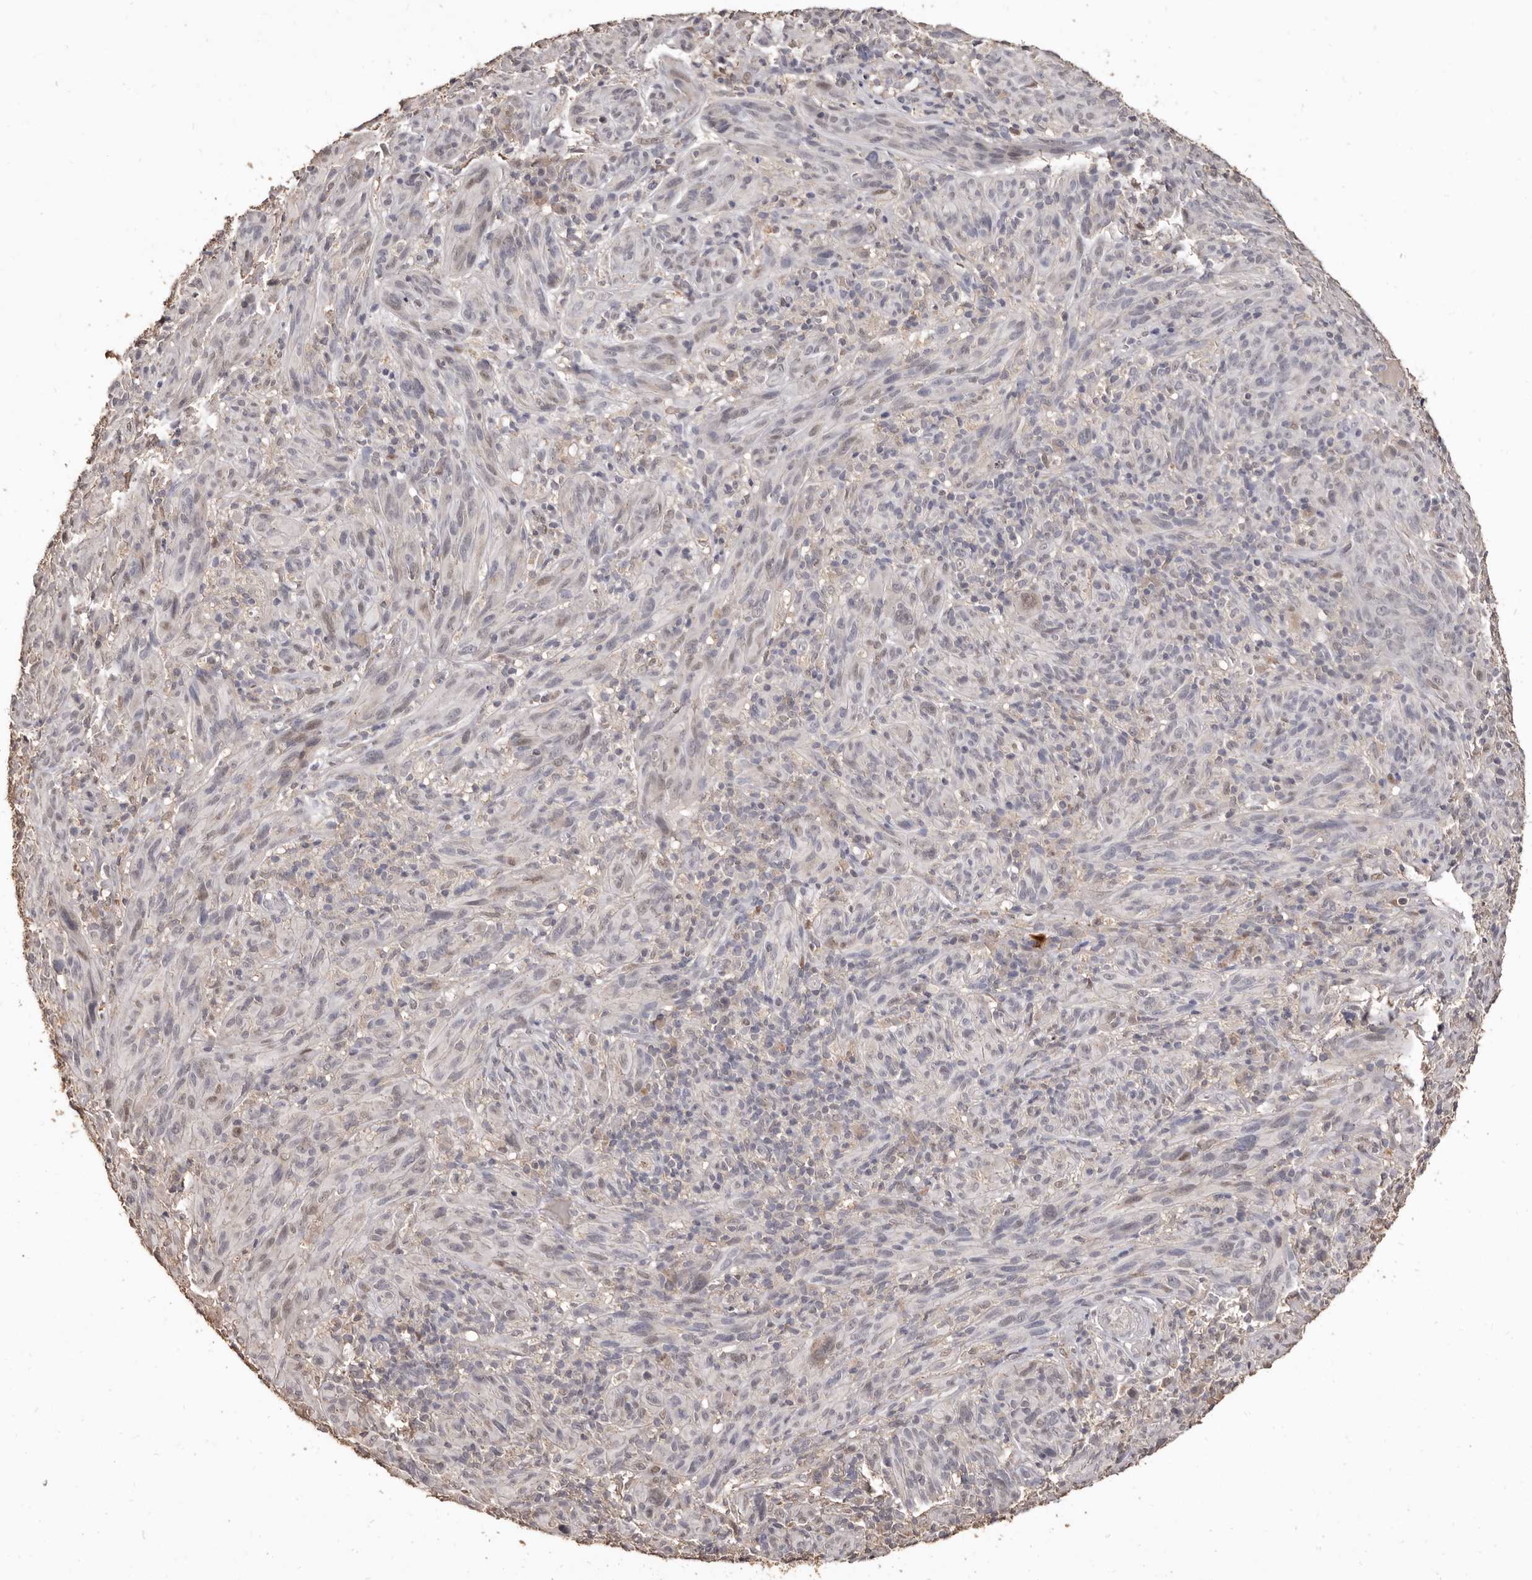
{"staining": {"intensity": "negative", "quantity": "none", "location": "none"}, "tissue": "melanoma", "cell_type": "Tumor cells", "image_type": "cancer", "snomed": [{"axis": "morphology", "description": "Malignant melanoma, NOS"}, {"axis": "topography", "description": "Skin of head"}], "caption": "DAB (3,3'-diaminobenzidine) immunohistochemical staining of melanoma shows no significant staining in tumor cells.", "gene": "INAVA", "patient": {"sex": "male", "age": 96}}